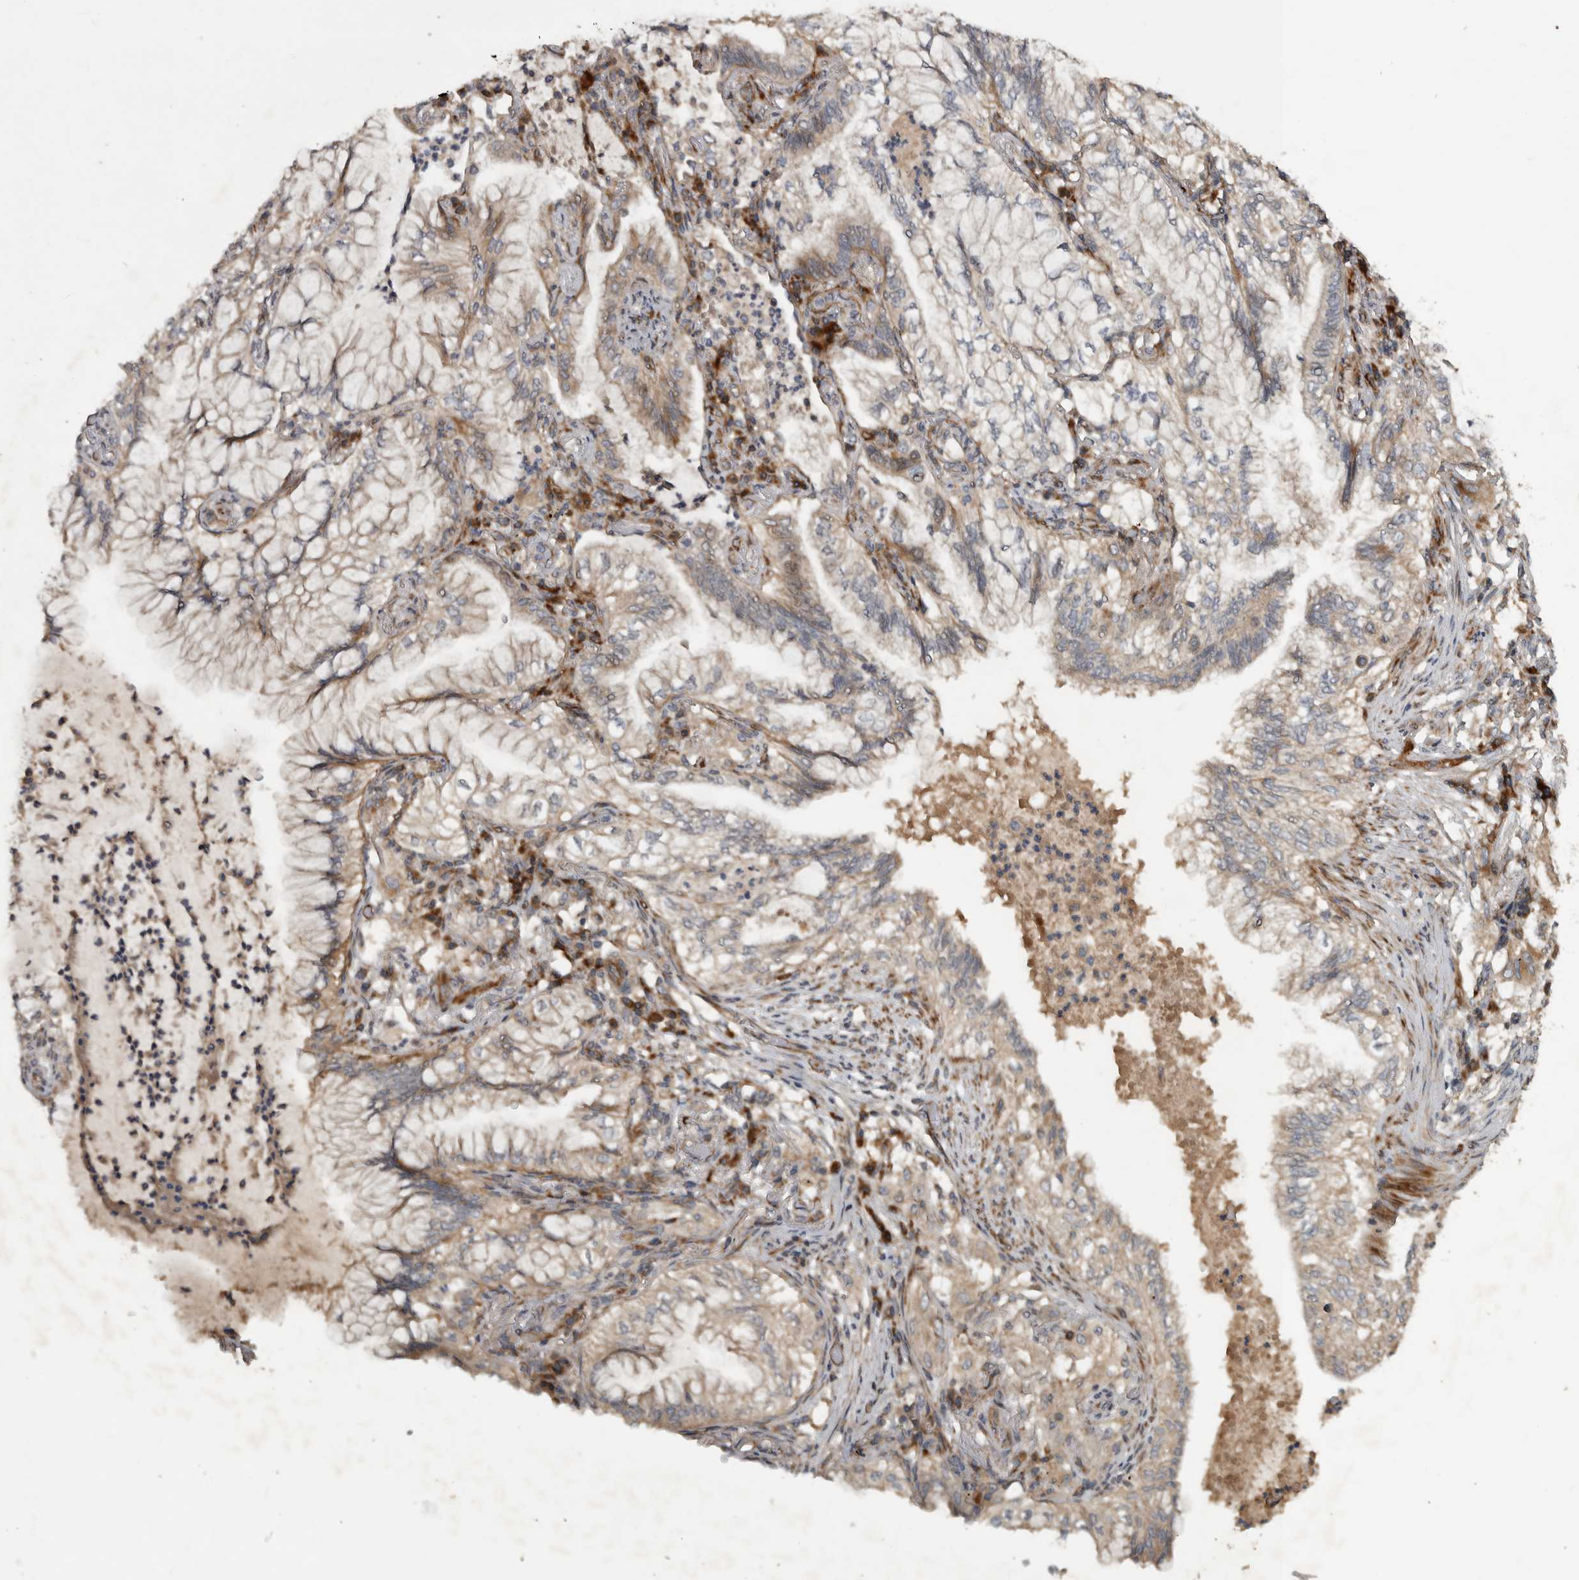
{"staining": {"intensity": "weak", "quantity": "25%-75%", "location": "cytoplasmic/membranous"}, "tissue": "lung cancer", "cell_type": "Tumor cells", "image_type": "cancer", "snomed": [{"axis": "morphology", "description": "Adenocarcinoma, NOS"}, {"axis": "topography", "description": "Lung"}], "caption": "Immunohistochemistry micrograph of lung cancer (adenocarcinoma) stained for a protein (brown), which exhibits low levels of weak cytoplasmic/membranous positivity in about 25%-75% of tumor cells.", "gene": "ERAL1", "patient": {"sex": "female", "age": 70}}